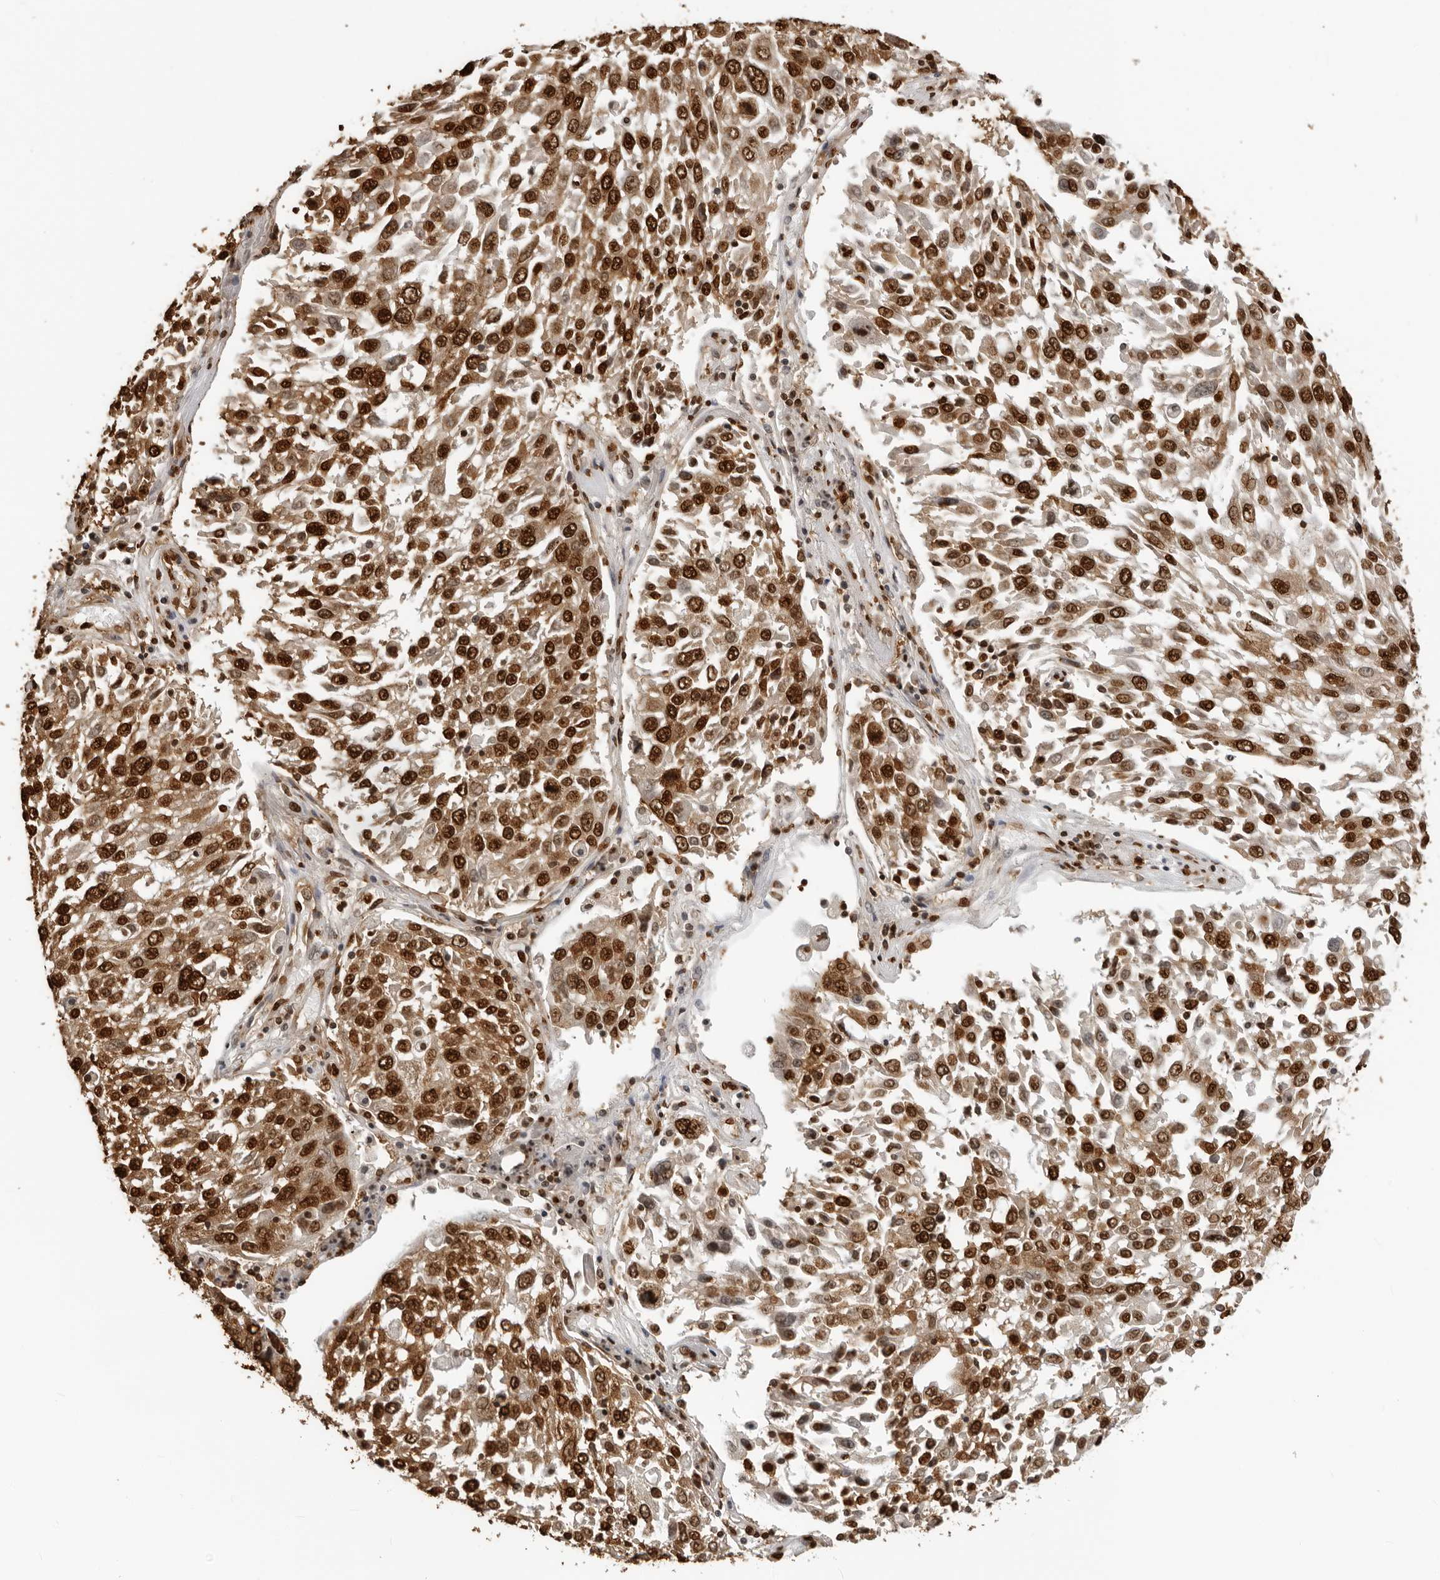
{"staining": {"intensity": "strong", "quantity": ">75%", "location": "cytoplasmic/membranous,nuclear"}, "tissue": "lung cancer", "cell_type": "Tumor cells", "image_type": "cancer", "snomed": [{"axis": "morphology", "description": "Squamous cell carcinoma, NOS"}, {"axis": "topography", "description": "Lung"}], "caption": "Brown immunohistochemical staining in human lung squamous cell carcinoma demonstrates strong cytoplasmic/membranous and nuclear staining in approximately >75% of tumor cells.", "gene": "ZFP91", "patient": {"sex": "male", "age": 65}}